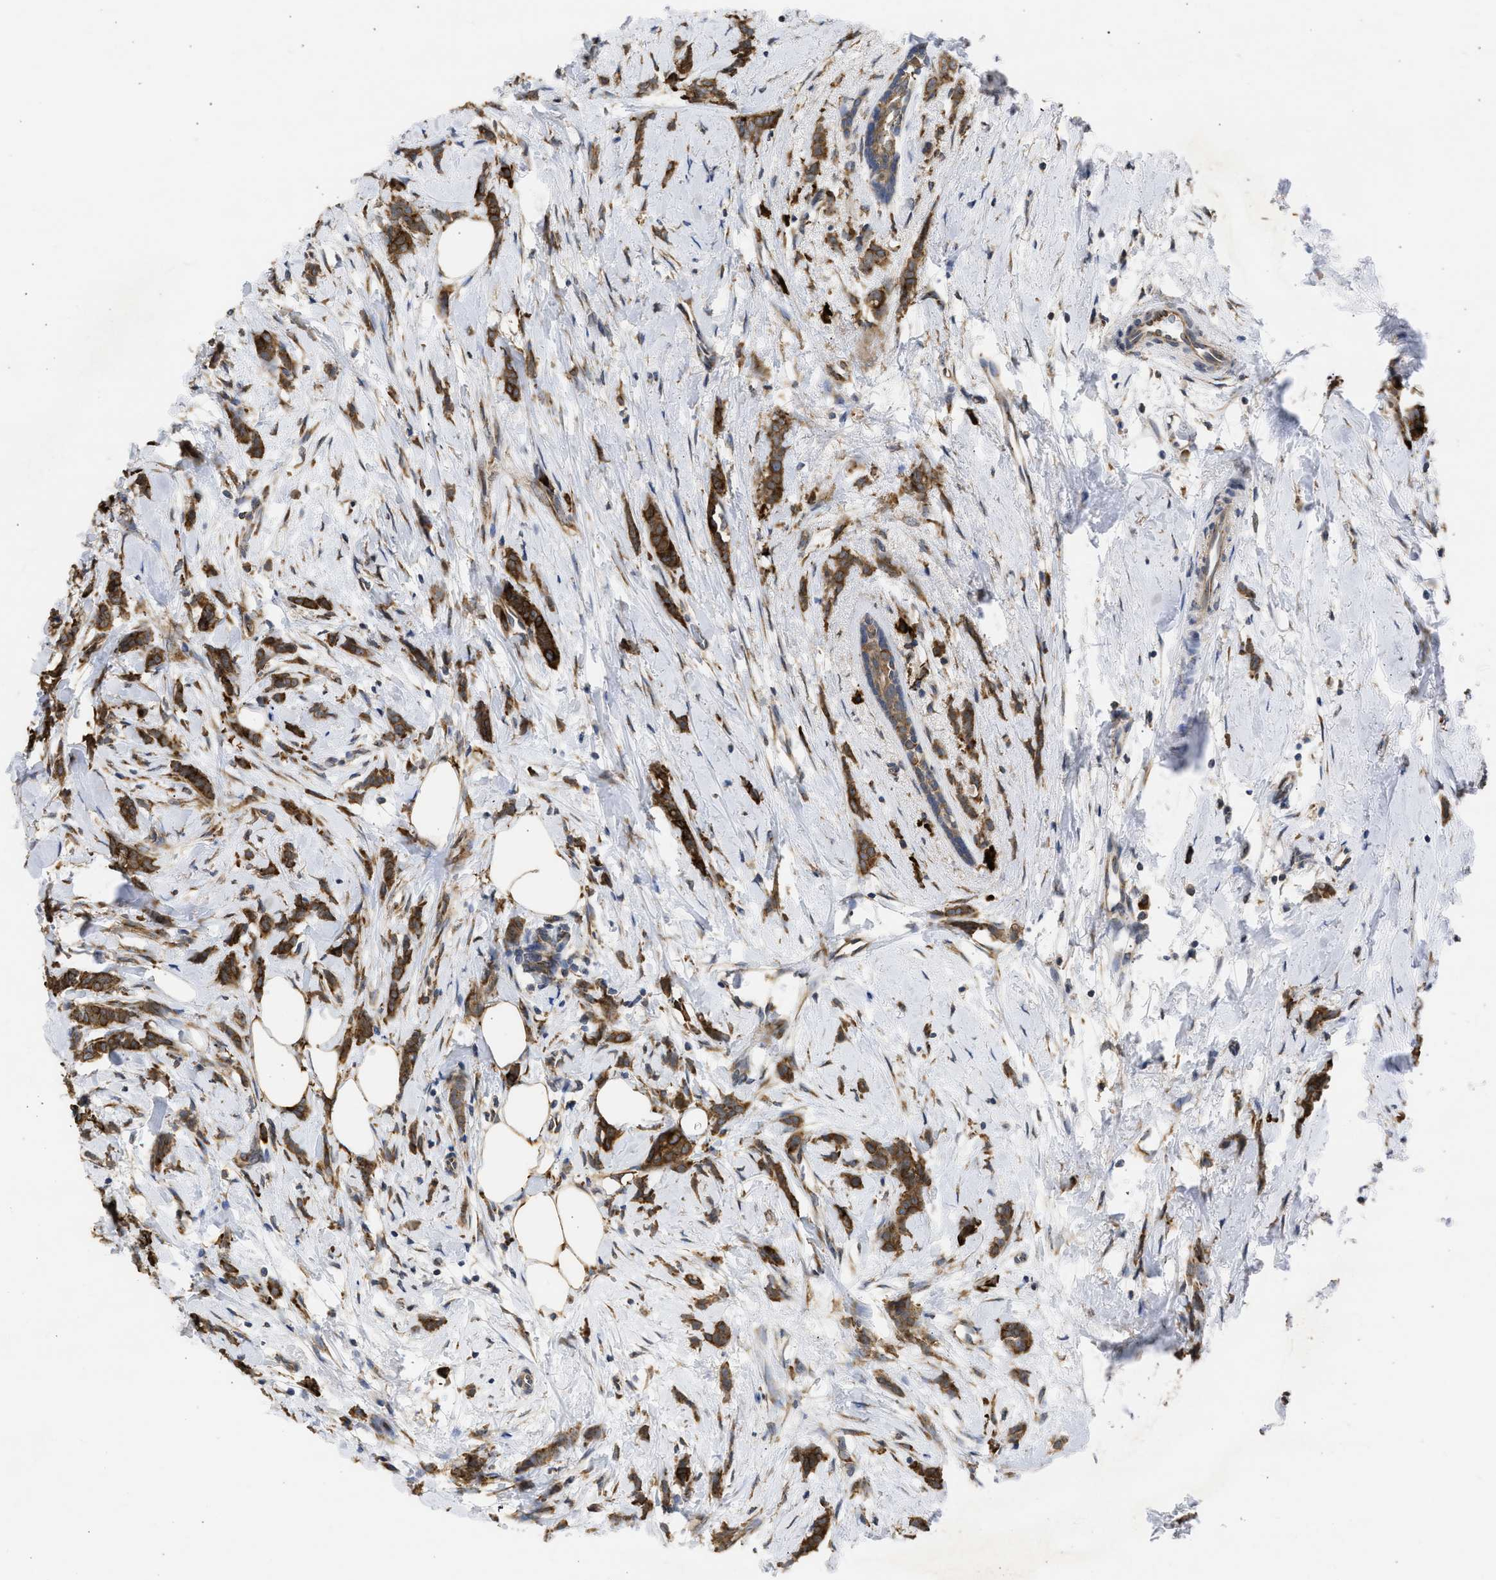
{"staining": {"intensity": "strong", "quantity": ">75%", "location": "cytoplasmic/membranous"}, "tissue": "breast cancer", "cell_type": "Tumor cells", "image_type": "cancer", "snomed": [{"axis": "morphology", "description": "Lobular carcinoma, in situ"}, {"axis": "morphology", "description": "Lobular carcinoma"}, {"axis": "topography", "description": "Breast"}], "caption": "An image of human breast cancer stained for a protein demonstrates strong cytoplasmic/membranous brown staining in tumor cells. The protein is shown in brown color, while the nuclei are stained blue.", "gene": "DNAJC1", "patient": {"sex": "female", "age": 41}}